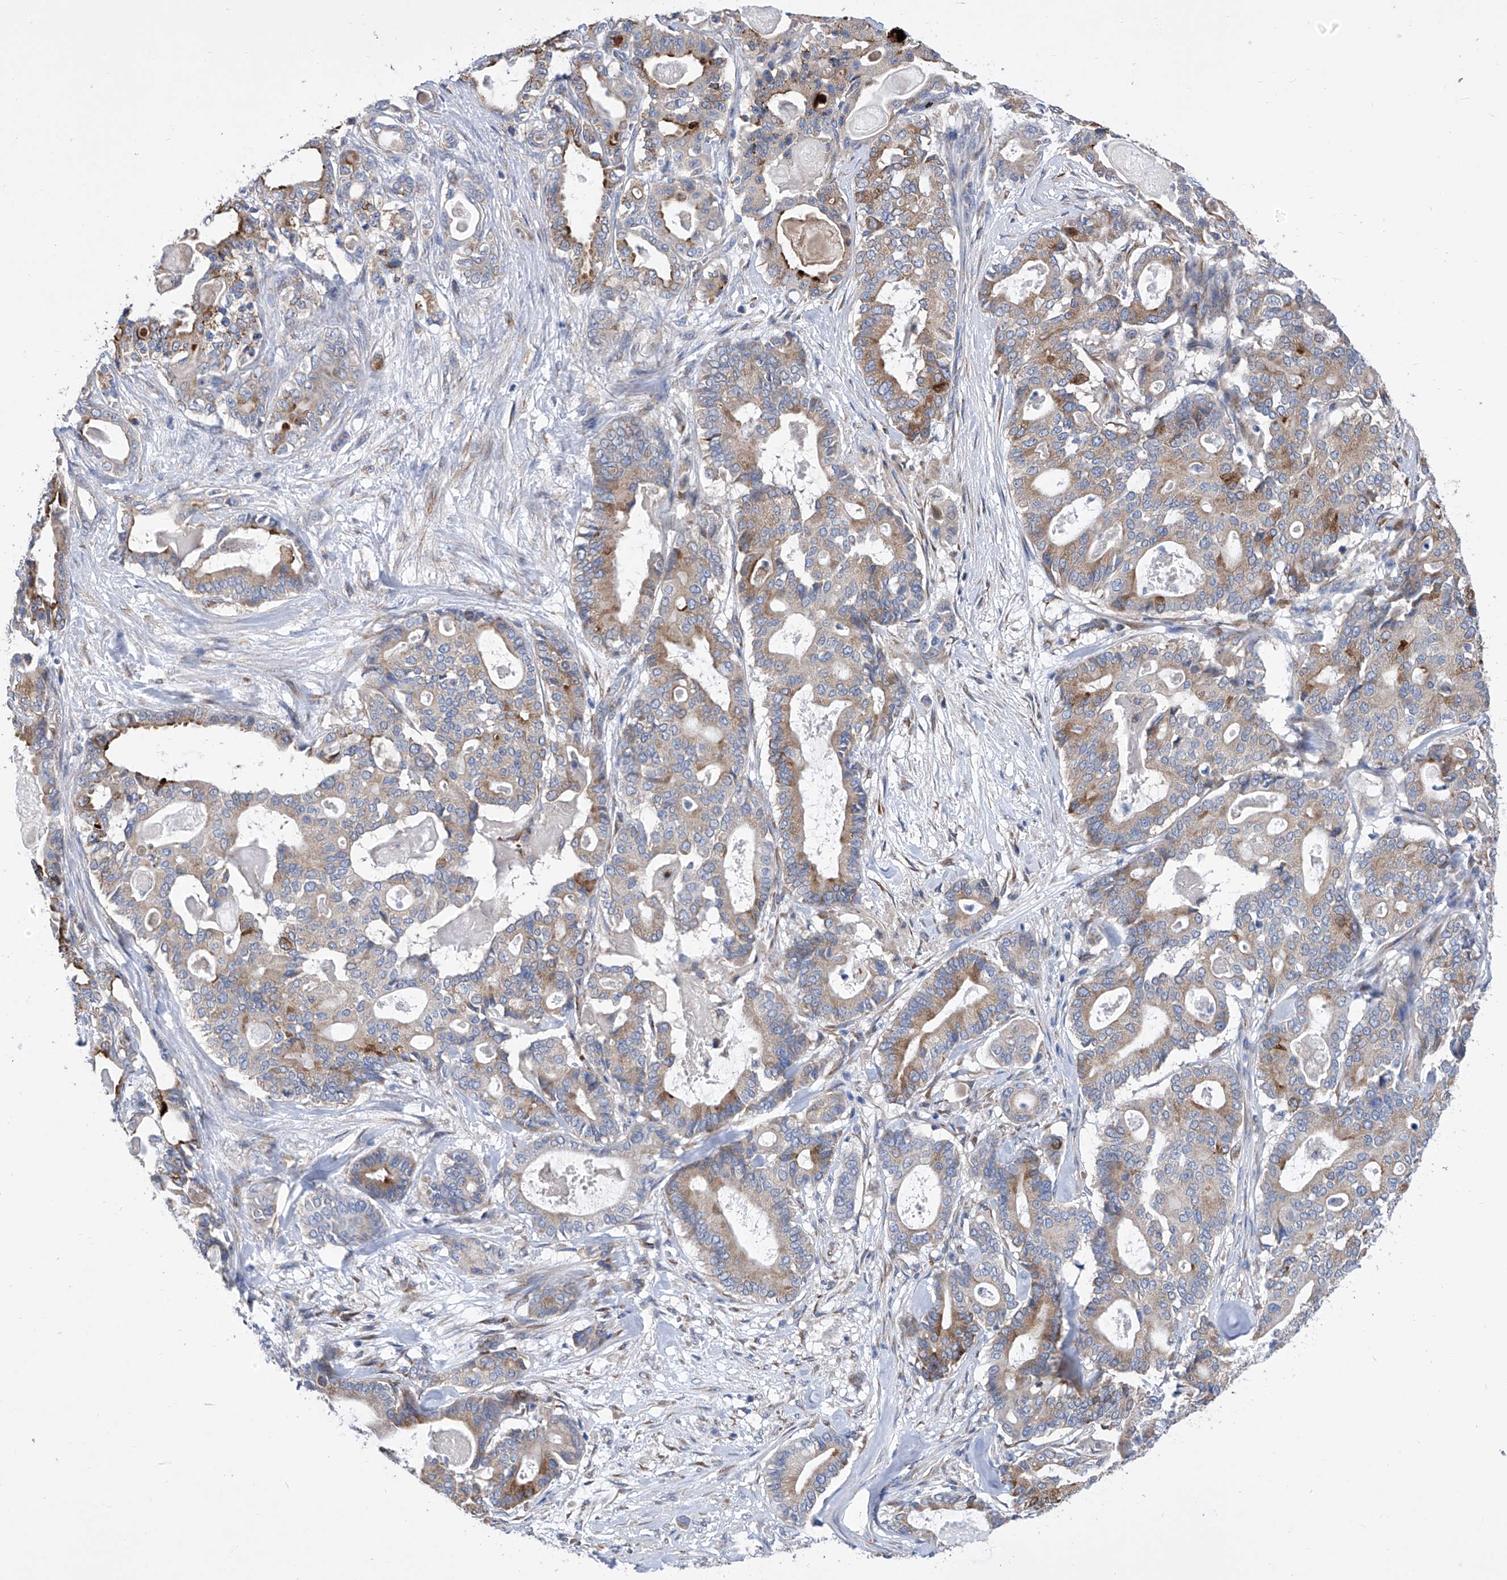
{"staining": {"intensity": "moderate", "quantity": "25%-75%", "location": "cytoplasmic/membranous"}, "tissue": "pancreatic cancer", "cell_type": "Tumor cells", "image_type": "cancer", "snomed": [{"axis": "morphology", "description": "Adenocarcinoma, NOS"}, {"axis": "topography", "description": "Pancreas"}], "caption": "IHC of pancreatic cancer (adenocarcinoma) shows medium levels of moderate cytoplasmic/membranous expression in about 25%-75% of tumor cells.", "gene": "TJAP1", "patient": {"sex": "male", "age": 63}}